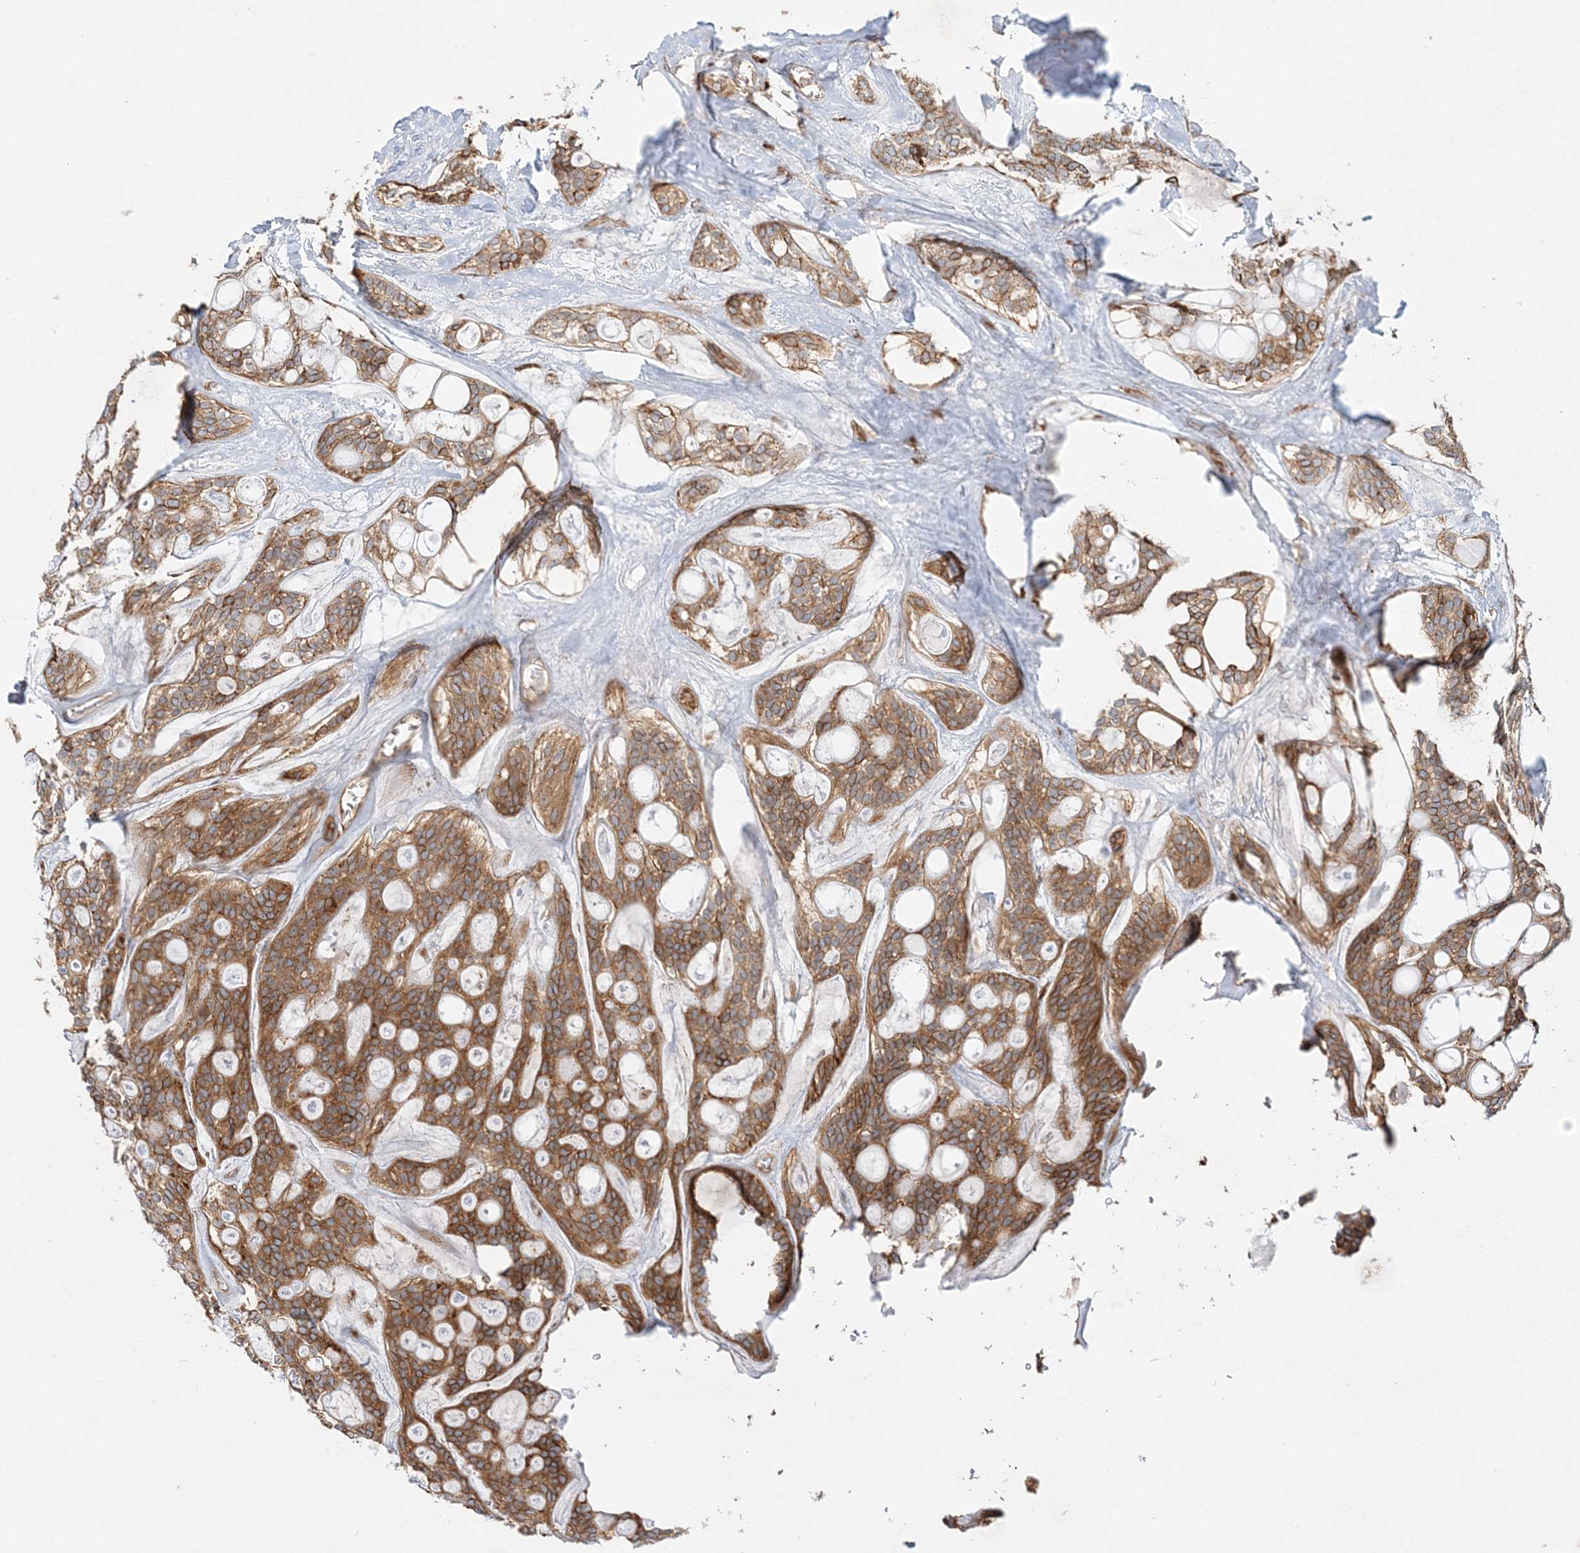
{"staining": {"intensity": "moderate", "quantity": ">75%", "location": "cytoplasmic/membranous"}, "tissue": "head and neck cancer", "cell_type": "Tumor cells", "image_type": "cancer", "snomed": [{"axis": "morphology", "description": "Adenocarcinoma, NOS"}, {"axis": "topography", "description": "Head-Neck"}], "caption": "The immunohistochemical stain labels moderate cytoplasmic/membranous staining in tumor cells of head and neck cancer tissue.", "gene": "ZFYVE16", "patient": {"sex": "male", "age": 66}}